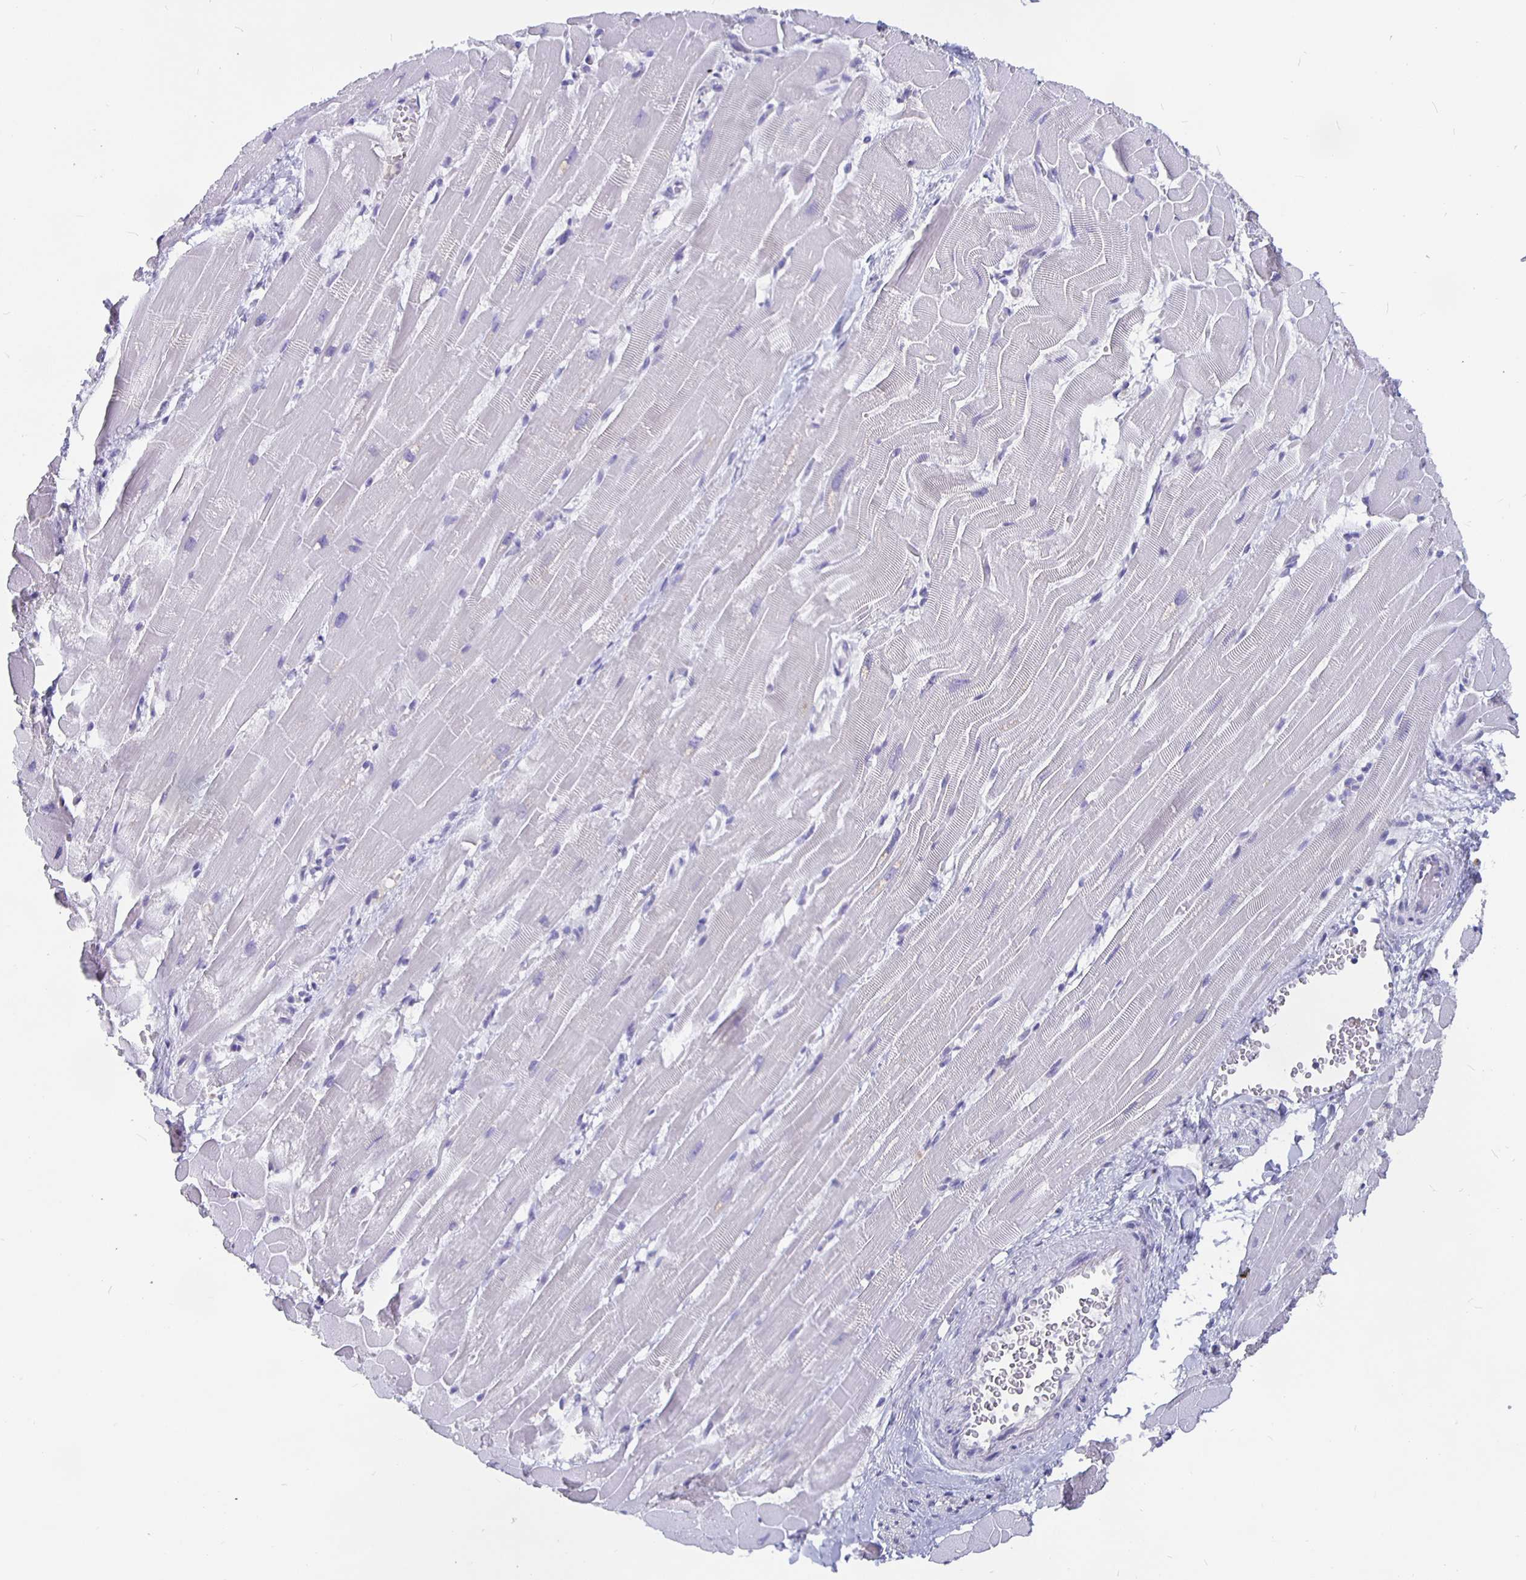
{"staining": {"intensity": "negative", "quantity": "none", "location": "none"}, "tissue": "heart muscle", "cell_type": "Cardiomyocytes", "image_type": "normal", "snomed": [{"axis": "morphology", "description": "Normal tissue, NOS"}, {"axis": "topography", "description": "Heart"}], "caption": "Cardiomyocytes are negative for protein expression in normal human heart muscle. (IHC, brightfield microscopy, high magnification).", "gene": "GPX4", "patient": {"sex": "male", "age": 37}}